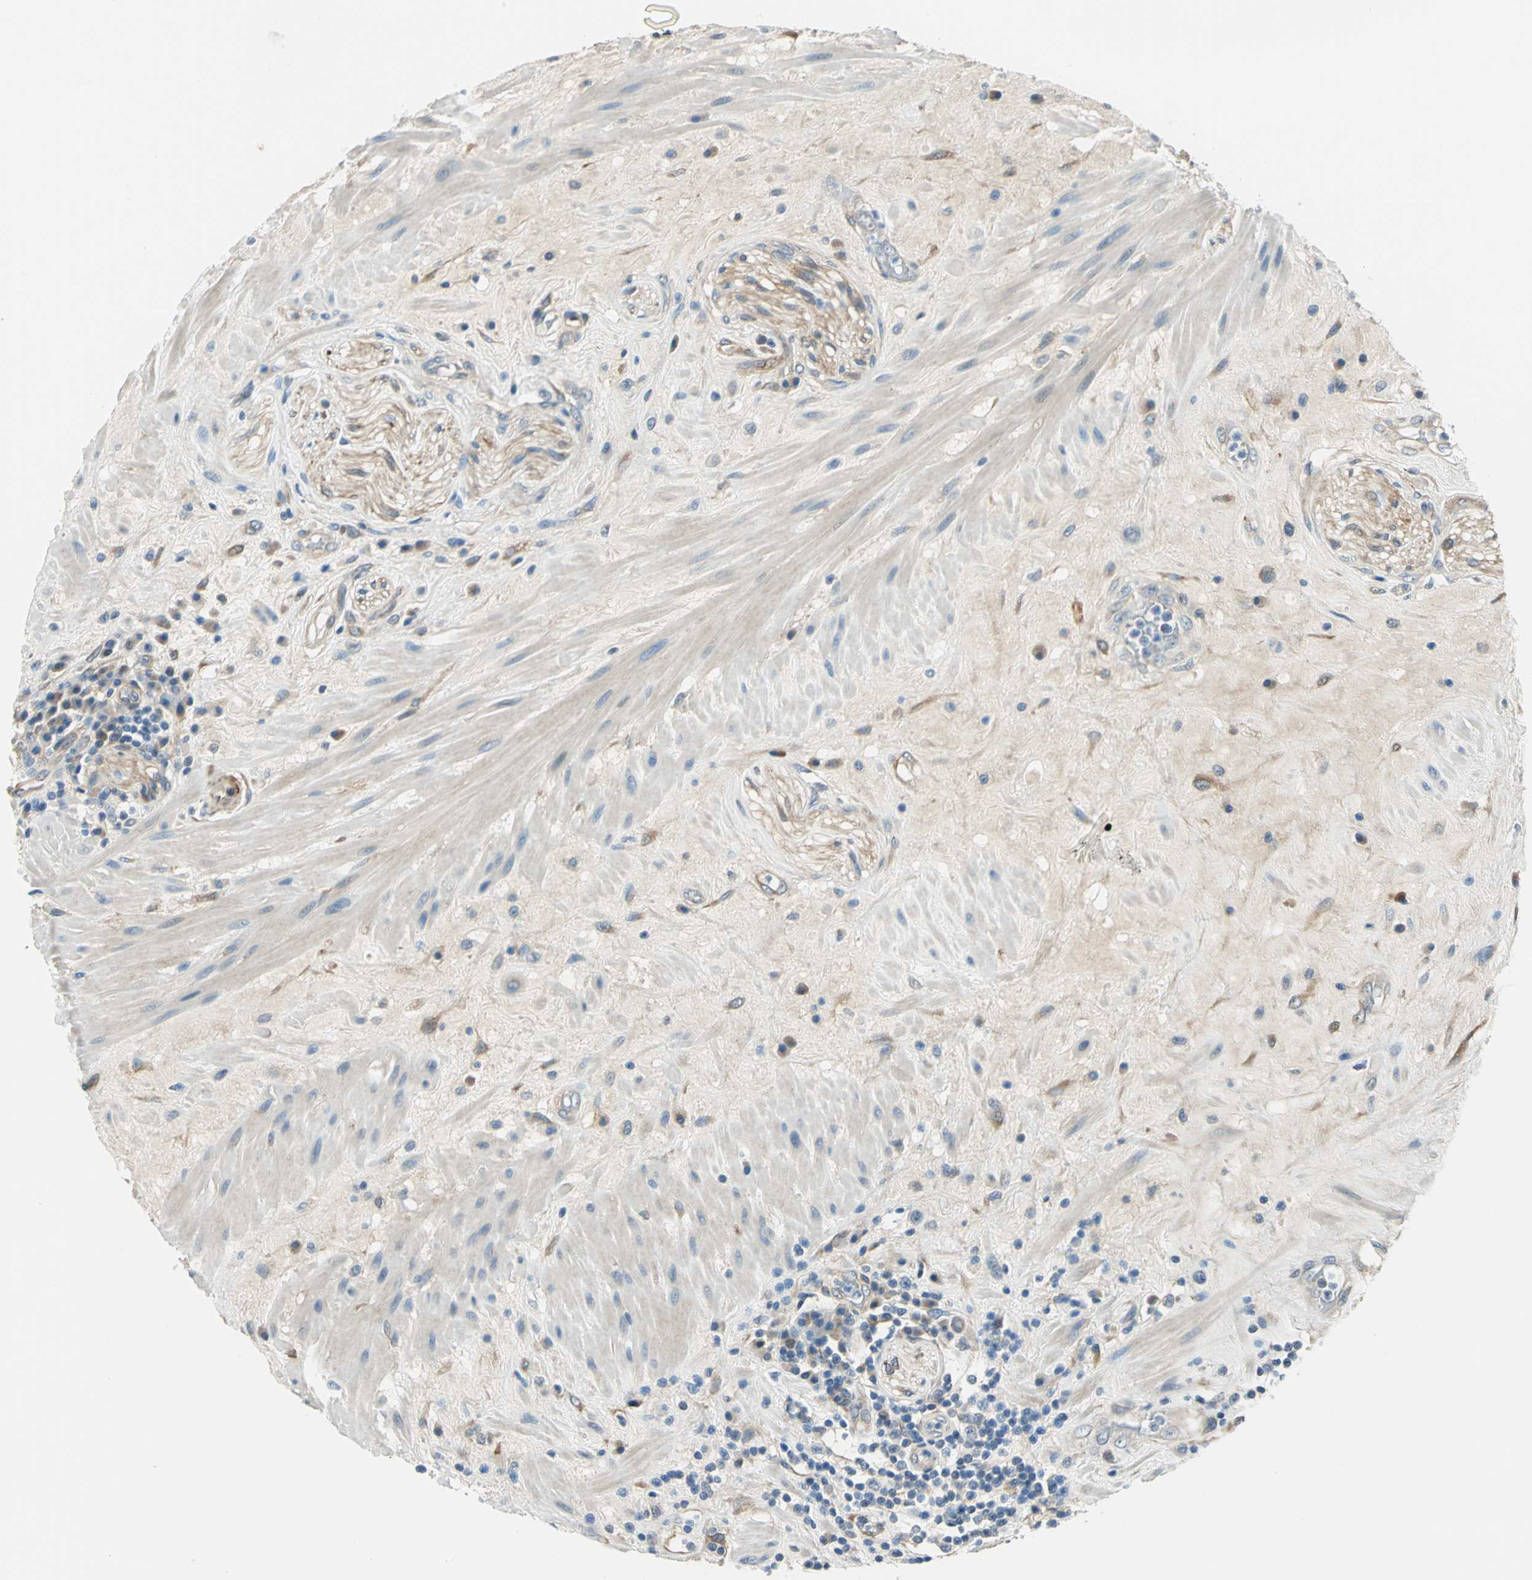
{"staining": {"intensity": "negative", "quantity": "none", "location": "none"}, "tissue": "seminal vesicle", "cell_type": "Glandular cells", "image_type": "normal", "snomed": [{"axis": "morphology", "description": "Normal tissue, NOS"}, {"axis": "topography", "description": "Seminal veicle"}], "caption": "Immunohistochemical staining of benign human seminal vesicle reveals no significant staining in glandular cells. (Stains: DAB (3,3'-diaminobenzidine) IHC with hematoxylin counter stain, Microscopy: brightfield microscopy at high magnification).", "gene": "CDC42EP1", "patient": {"sex": "male", "age": 61}}